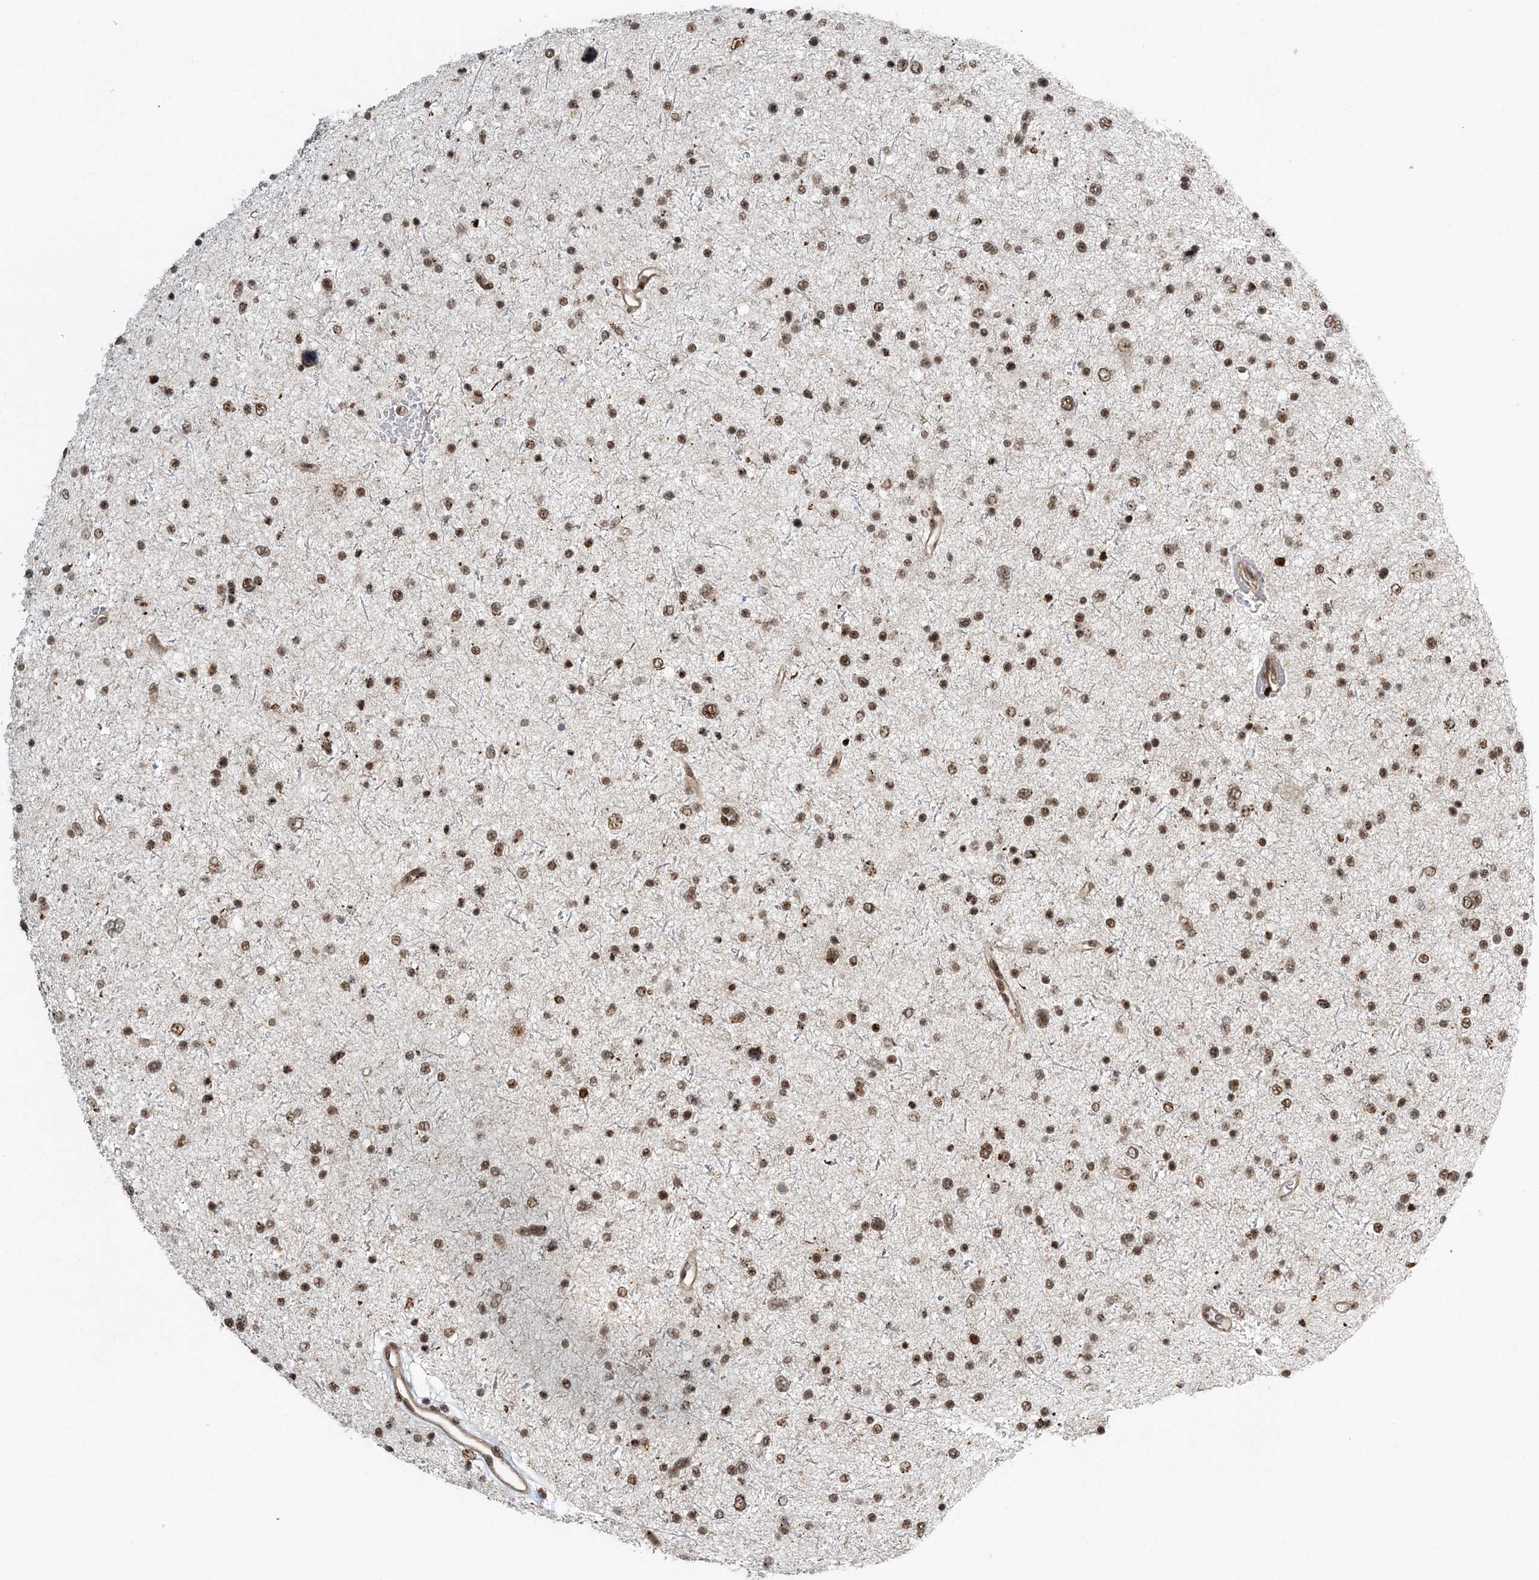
{"staining": {"intensity": "moderate", "quantity": ">75%", "location": "nuclear"}, "tissue": "glioma", "cell_type": "Tumor cells", "image_type": "cancer", "snomed": [{"axis": "morphology", "description": "Glioma, malignant, Low grade"}, {"axis": "topography", "description": "Brain"}], "caption": "Glioma was stained to show a protein in brown. There is medium levels of moderate nuclear positivity in about >75% of tumor cells. Nuclei are stained in blue.", "gene": "CWC22", "patient": {"sex": "female", "age": 37}}